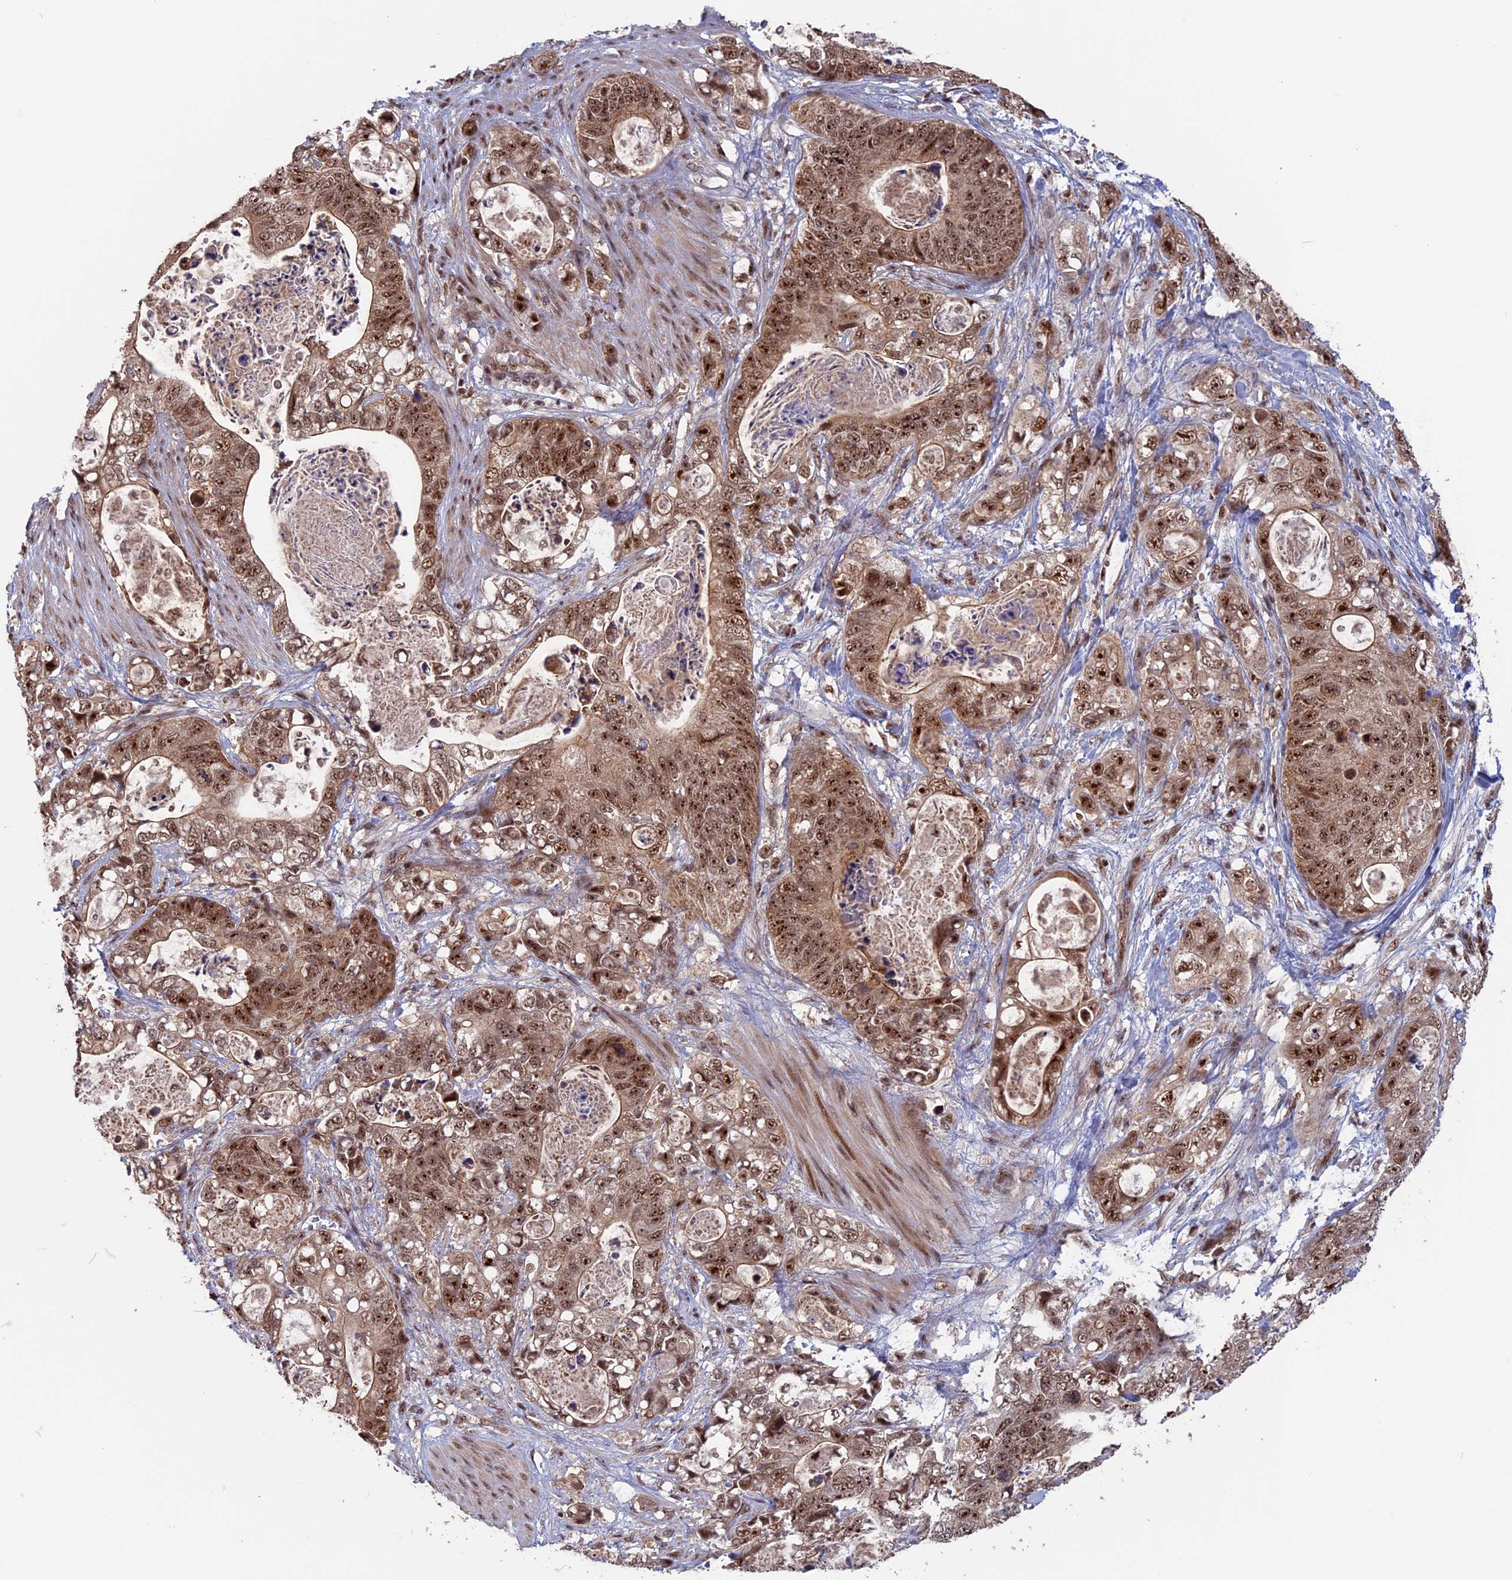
{"staining": {"intensity": "moderate", "quantity": ">75%", "location": "cytoplasmic/membranous,nuclear"}, "tissue": "stomach cancer", "cell_type": "Tumor cells", "image_type": "cancer", "snomed": [{"axis": "morphology", "description": "Normal tissue, NOS"}, {"axis": "morphology", "description": "Adenocarcinoma, NOS"}, {"axis": "topography", "description": "Stomach"}], "caption": "Immunohistochemical staining of human stomach cancer (adenocarcinoma) shows medium levels of moderate cytoplasmic/membranous and nuclear expression in approximately >75% of tumor cells.", "gene": "CACTIN", "patient": {"sex": "female", "age": 89}}